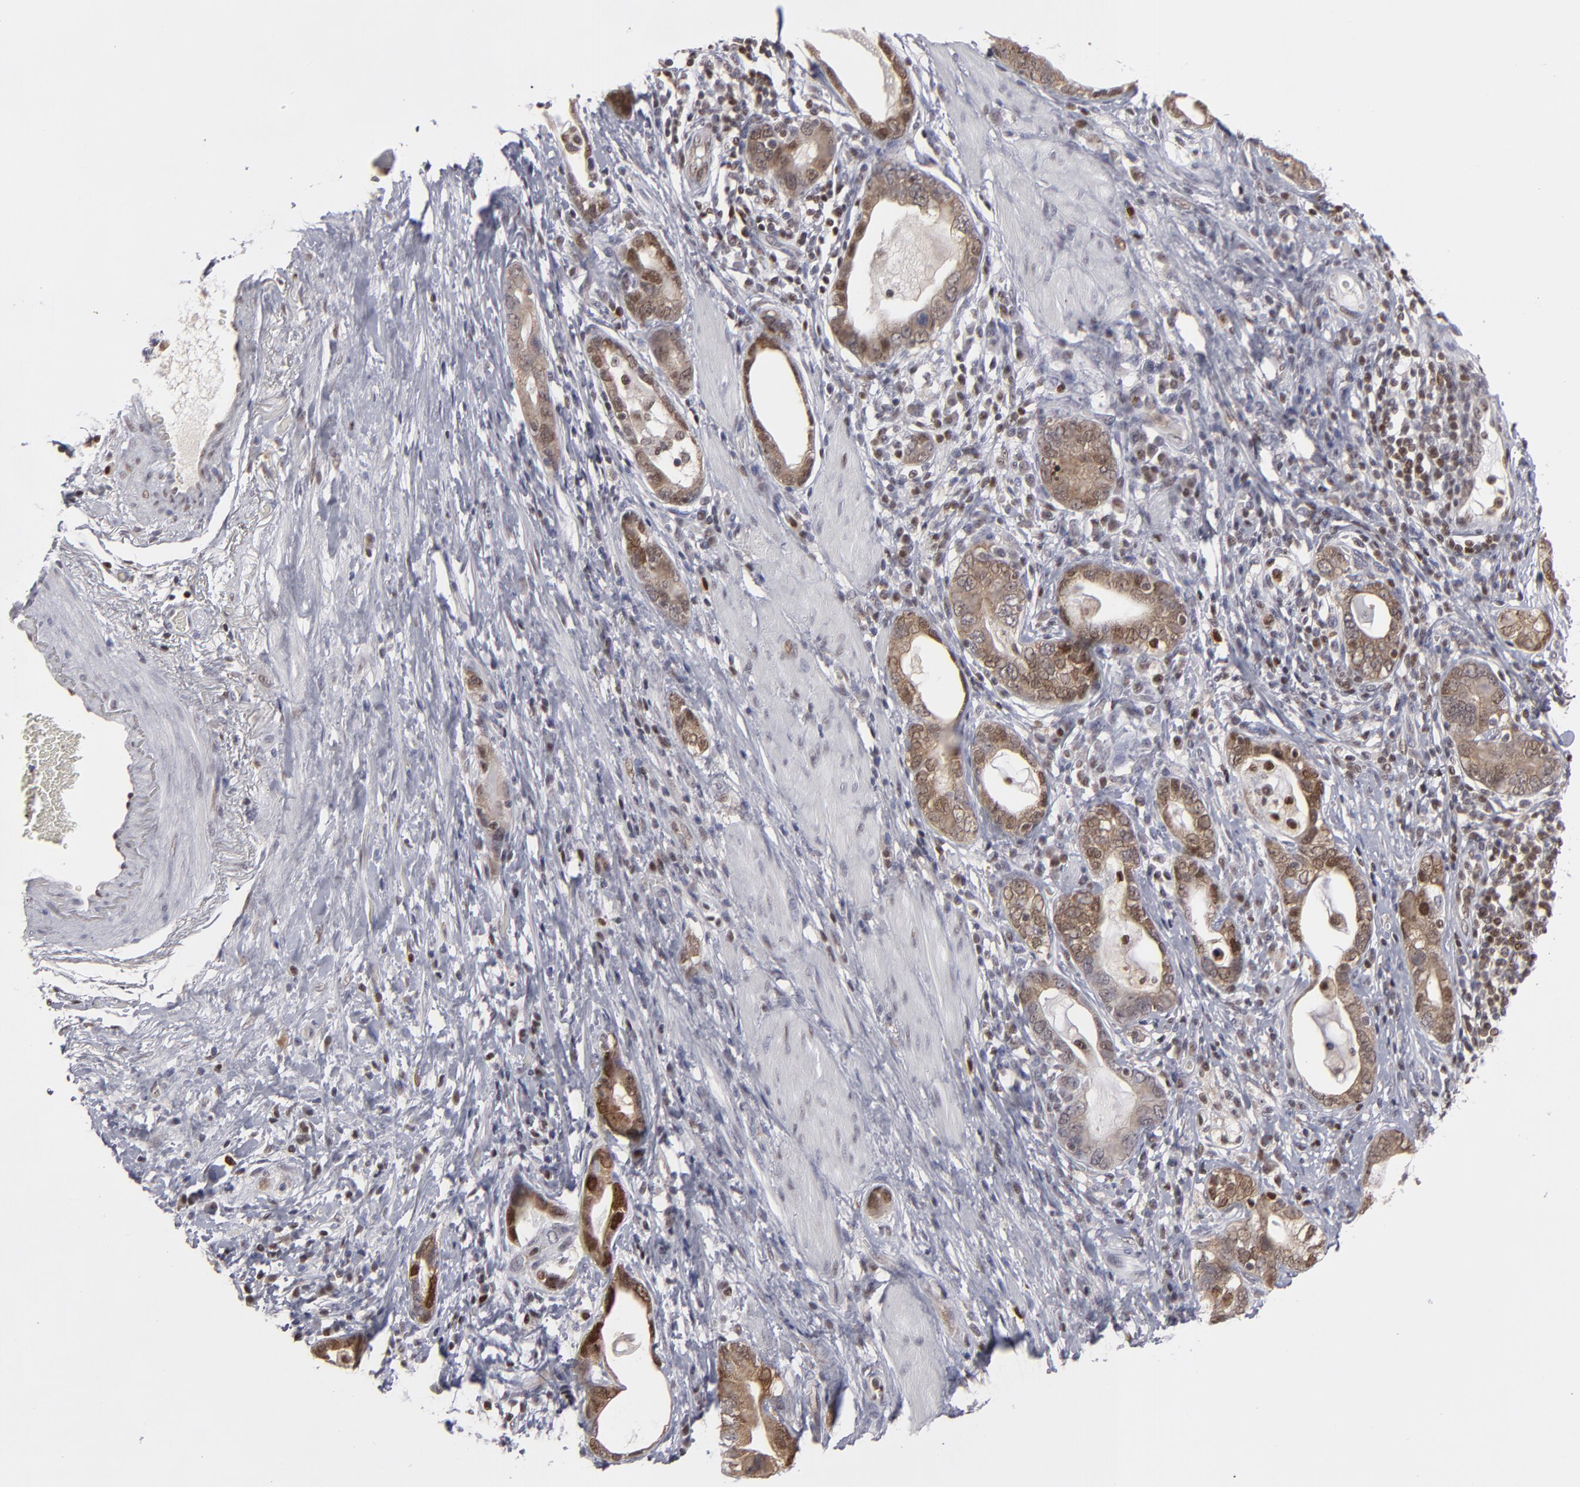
{"staining": {"intensity": "weak", "quantity": ">75%", "location": "cytoplasmic/membranous,nuclear"}, "tissue": "stomach cancer", "cell_type": "Tumor cells", "image_type": "cancer", "snomed": [{"axis": "morphology", "description": "Adenocarcinoma, NOS"}, {"axis": "topography", "description": "Stomach, lower"}], "caption": "A high-resolution micrograph shows immunohistochemistry (IHC) staining of stomach adenocarcinoma, which shows weak cytoplasmic/membranous and nuclear staining in about >75% of tumor cells.", "gene": "GSR", "patient": {"sex": "female", "age": 93}}